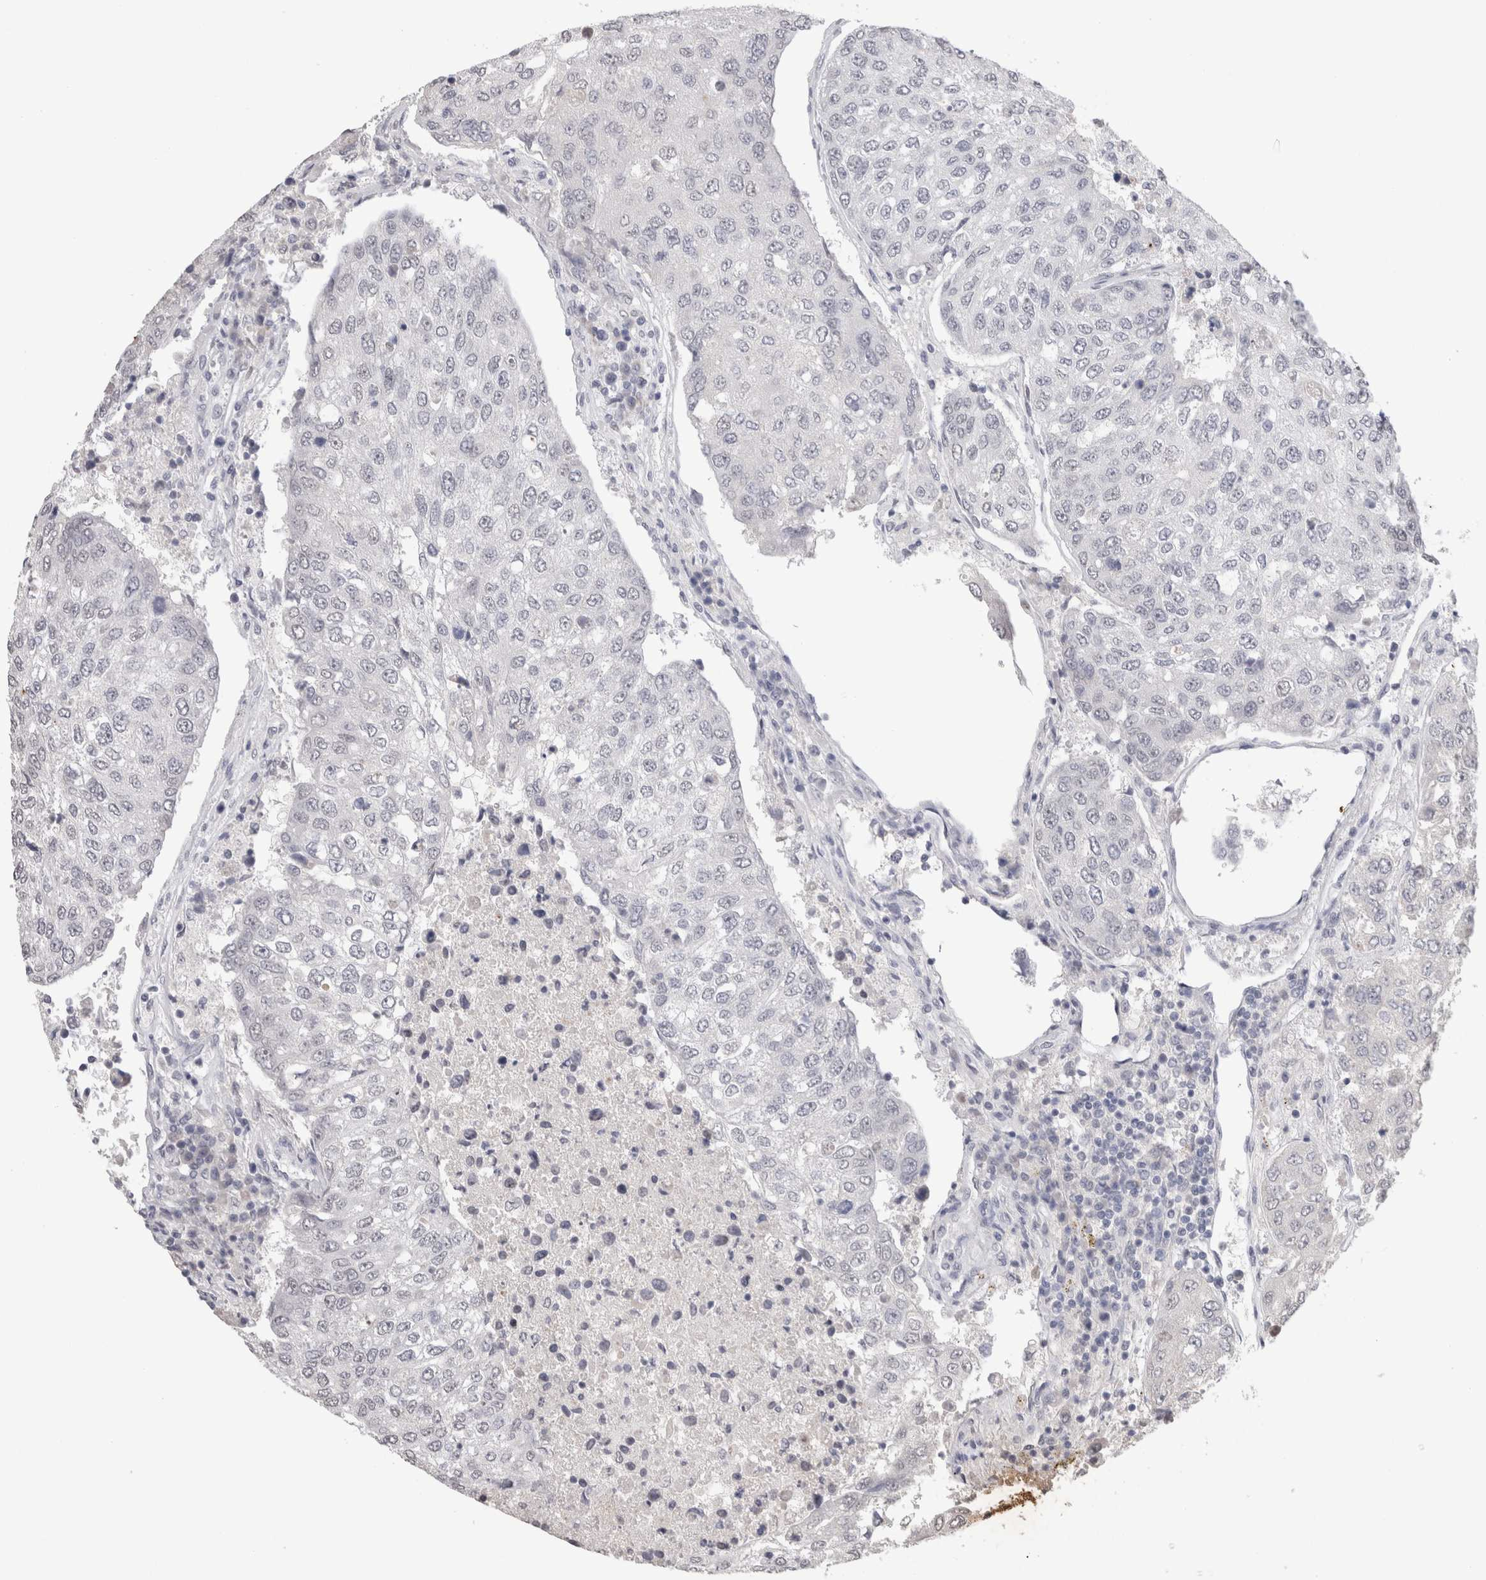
{"staining": {"intensity": "negative", "quantity": "none", "location": "none"}, "tissue": "urothelial cancer", "cell_type": "Tumor cells", "image_type": "cancer", "snomed": [{"axis": "morphology", "description": "Urothelial carcinoma, High grade"}, {"axis": "topography", "description": "Lymph node"}, {"axis": "topography", "description": "Urinary bladder"}], "caption": "Urothelial cancer was stained to show a protein in brown. There is no significant positivity in tumor cells.", "gene": "CADM3", "patient": {"sex": "male", "age": 51}}